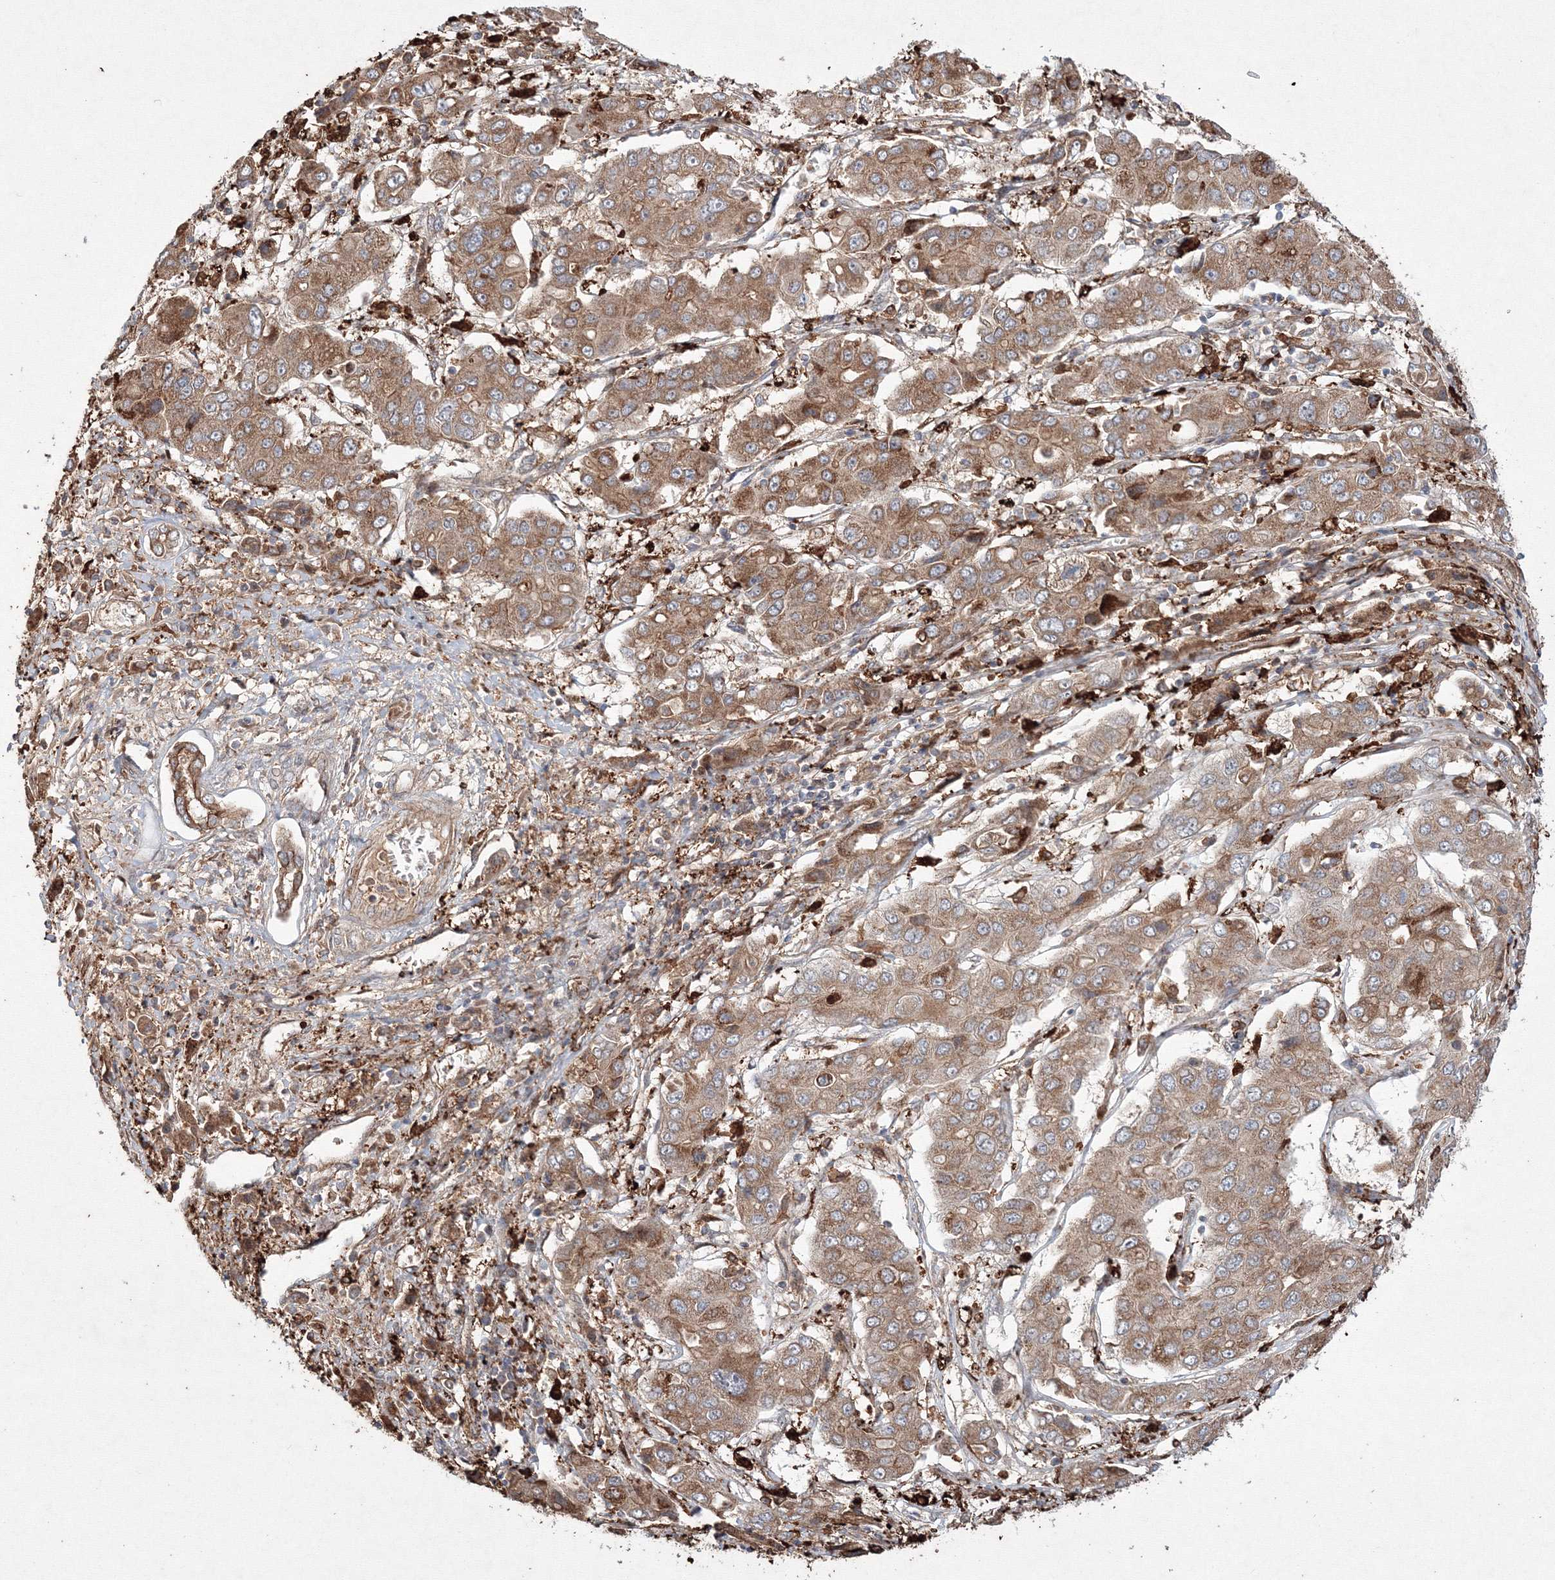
{"staining": {"intensity": "moderate", "quantity": ">75%", "location": "cytoplasmic/membranous"}, "tissue": "liver cancer", "cell_type": "Tumor cells", "image_type": "cancer", "snomed": [{"axis": "morphology", "description": "Cholangiocarcinoma"}, {"axis": "topography", "description": "Liver"}], "caption": "Liver cholangiocarcinoma stained with immunohistochemistry (IHC) exhibits moderate cytoplasmic/membranous staining in about >75% of tumor cells.", "gene": "RANBP3L", "patient": {"sex": "male", "age": 67}}